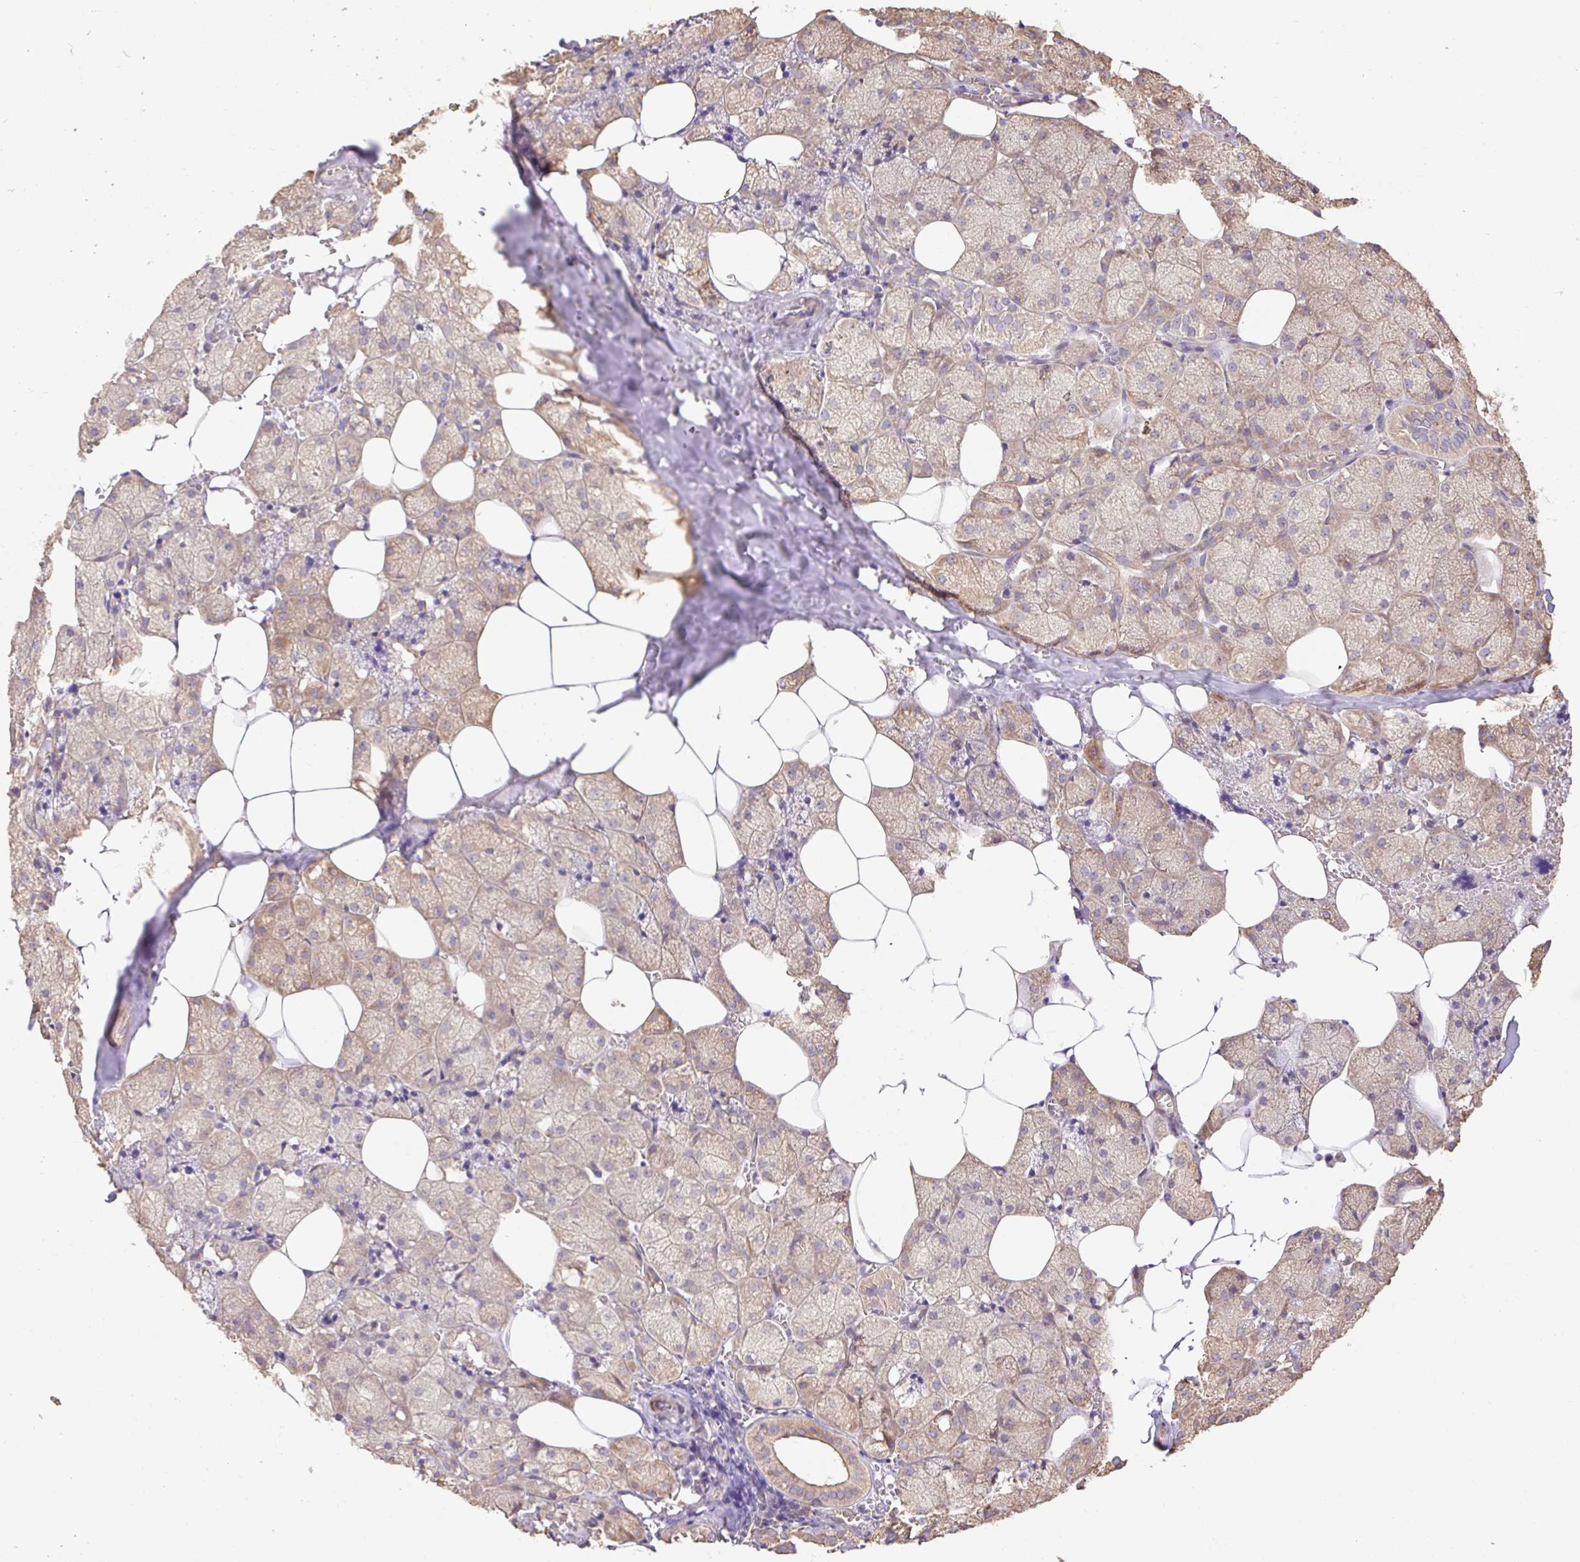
{"staining": {"intensity": "moderate", "quantity": ">75%", "location": "cytoplasmic/membranous"}, "tissue": "salivary gland", "cell_type": "Glandular cells", "image_type": "normal", "snomed": [{"axis": "morphology", "description": "Normal tissue, NOS"}, {"axis": "topography", "description": "Salivary gland"}, {"axis": "topography", "description": "Peripheral nerve tissue"}], "caption": "This image reveals immunohistochemistry (IHC) staining of benign human salivary gland, with medium moderate cytoplasmic/membranous staining in about >75% of glandular cells.", "gene": "DESI1", "patient": {"sex": "male", "age": 38}}